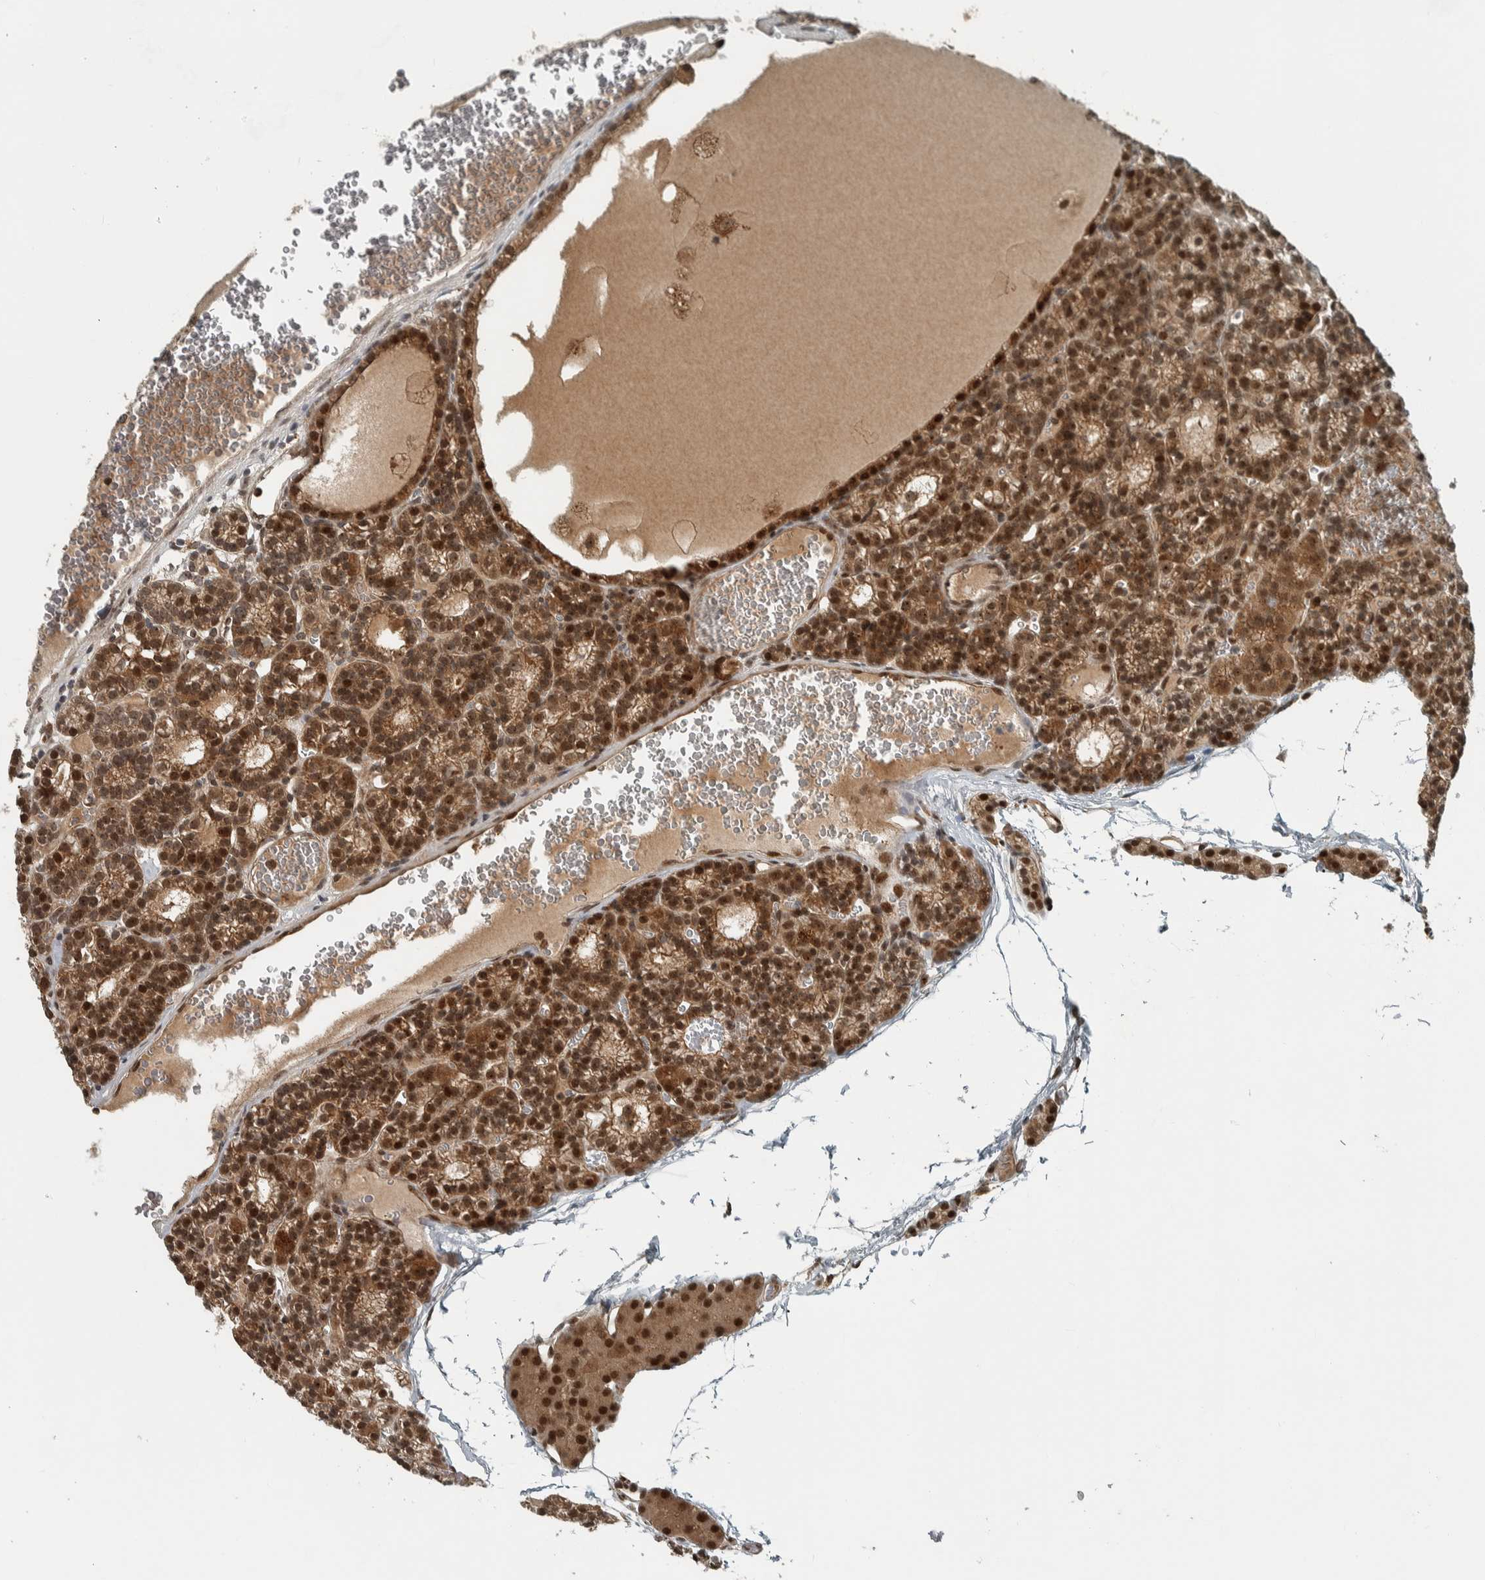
{"staining": {"intensity": "moderate", "quantity": ">75%", "location": "cytoplasmic/membranous,nuclear"}, "tissue": "parathyroid gland", "cell_type": "Glandular cells", "image_type": "normal", "snomed": [{"axis": "morphology", "description": "Normal tissue, NOS"}, {"axis": "morphology", "description": "Adenoma, NOS"}, {"axis": "topography", "description": "Parathyroid gland"}], "caption": "An image showing moderate cytoplasmic/membranous,nuclear positivity in about >75% of glandular cells in benign parathyroid gland, as visualized by brown immunohistochemical staining.", "gene": "XPO5", "patient": {"sex": "female", "age": 58}}